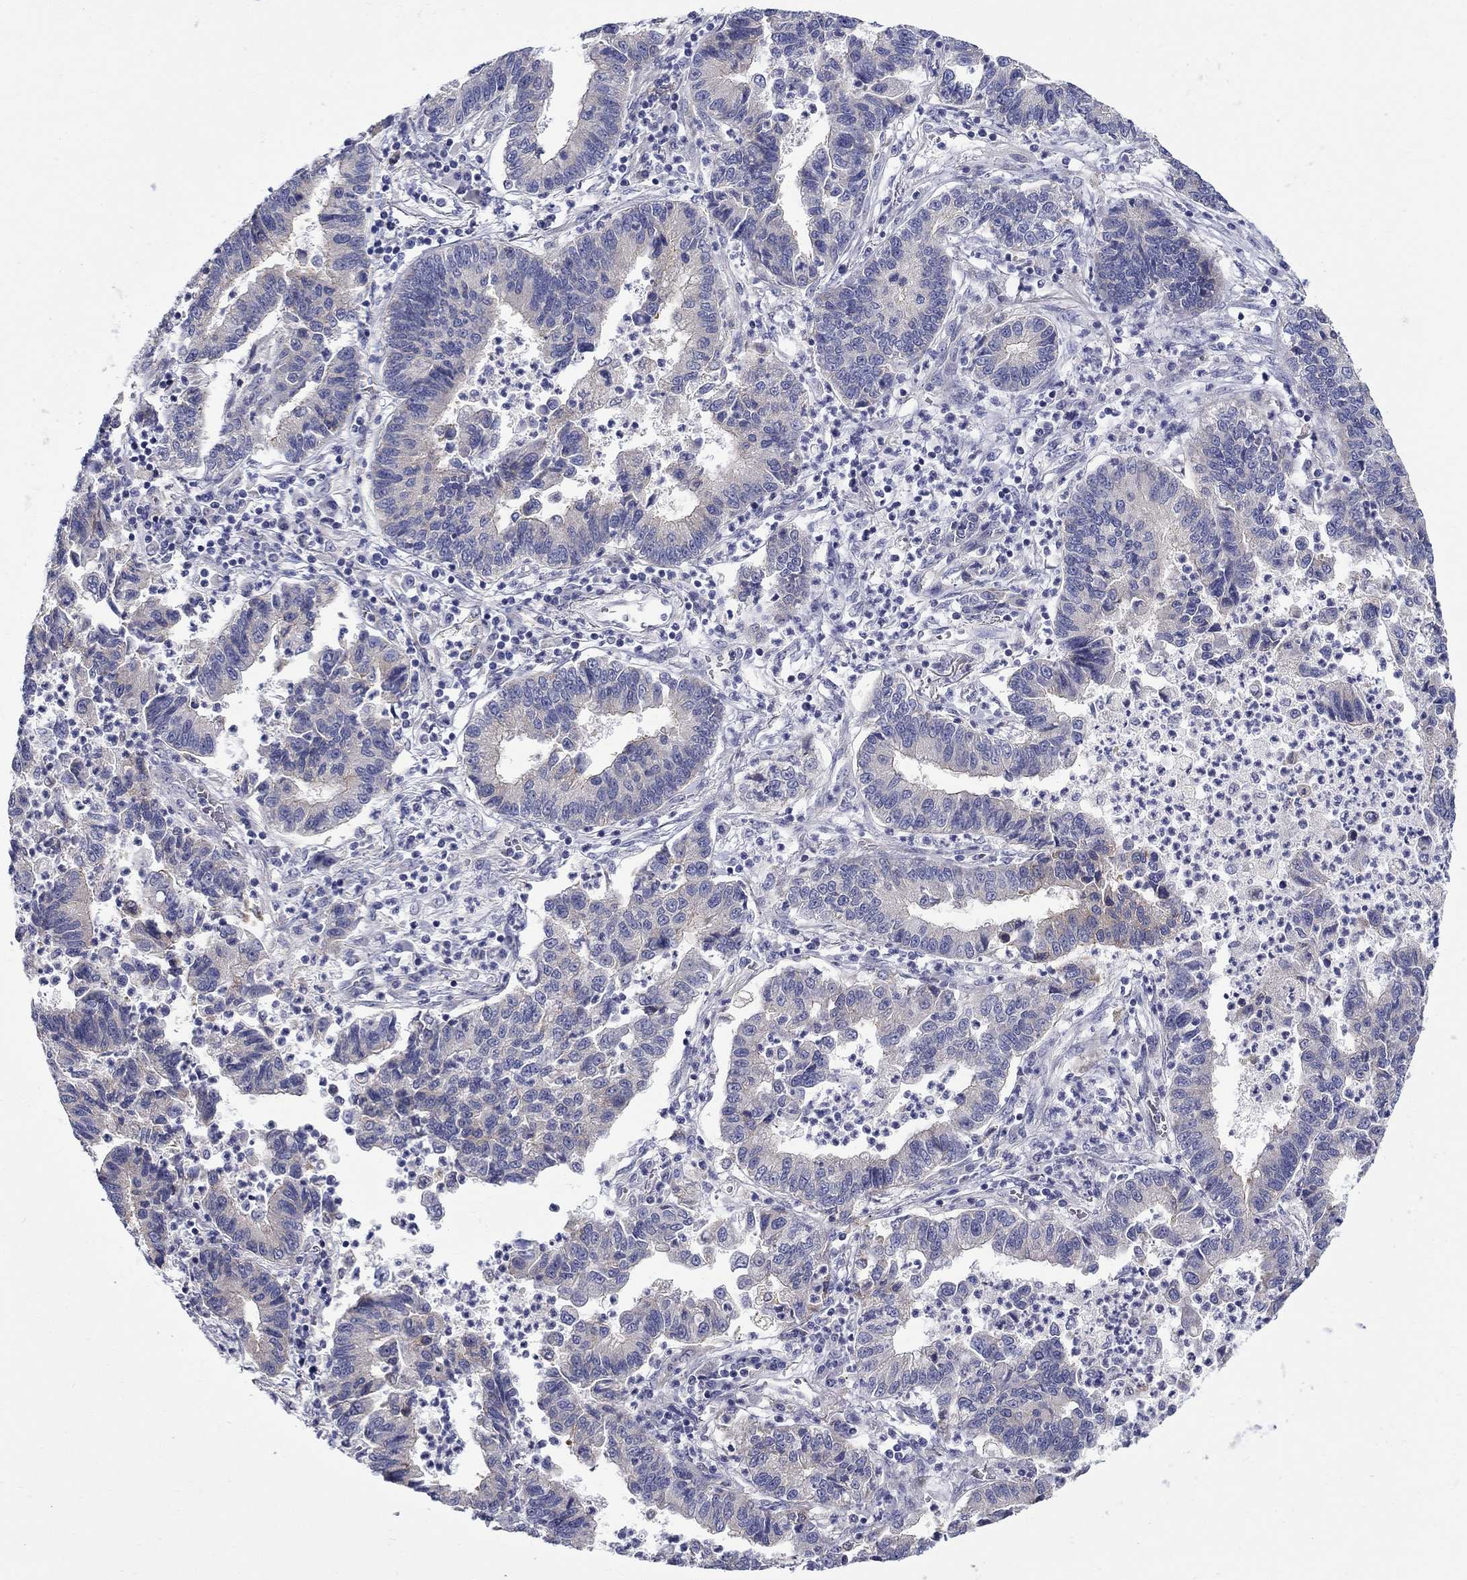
{"staining": {"intensity": "negative", "quantity": "none", "location": "none"}, "tissue": "lung cancer", "cell_type": "Tumor cells", "image_type": "cancer", "snomed": [{"axis": "morphology", "description": "Adenocarcinoma, NOS"}, {"axis": "topography", "description": "Lung"}], "caption": "Immunohistochemistry histopathology image of neoplastic tissue: lung cancer (adenocarcinoma) stained with DAB (3,3'-diaminobenzidine) shows no significant protein expression in tumor cells. (Brightfield microscopy of DAB IHC at high magnification).", "gene": "QRFPR", "patient": {"sex": "female", "age": 57}}